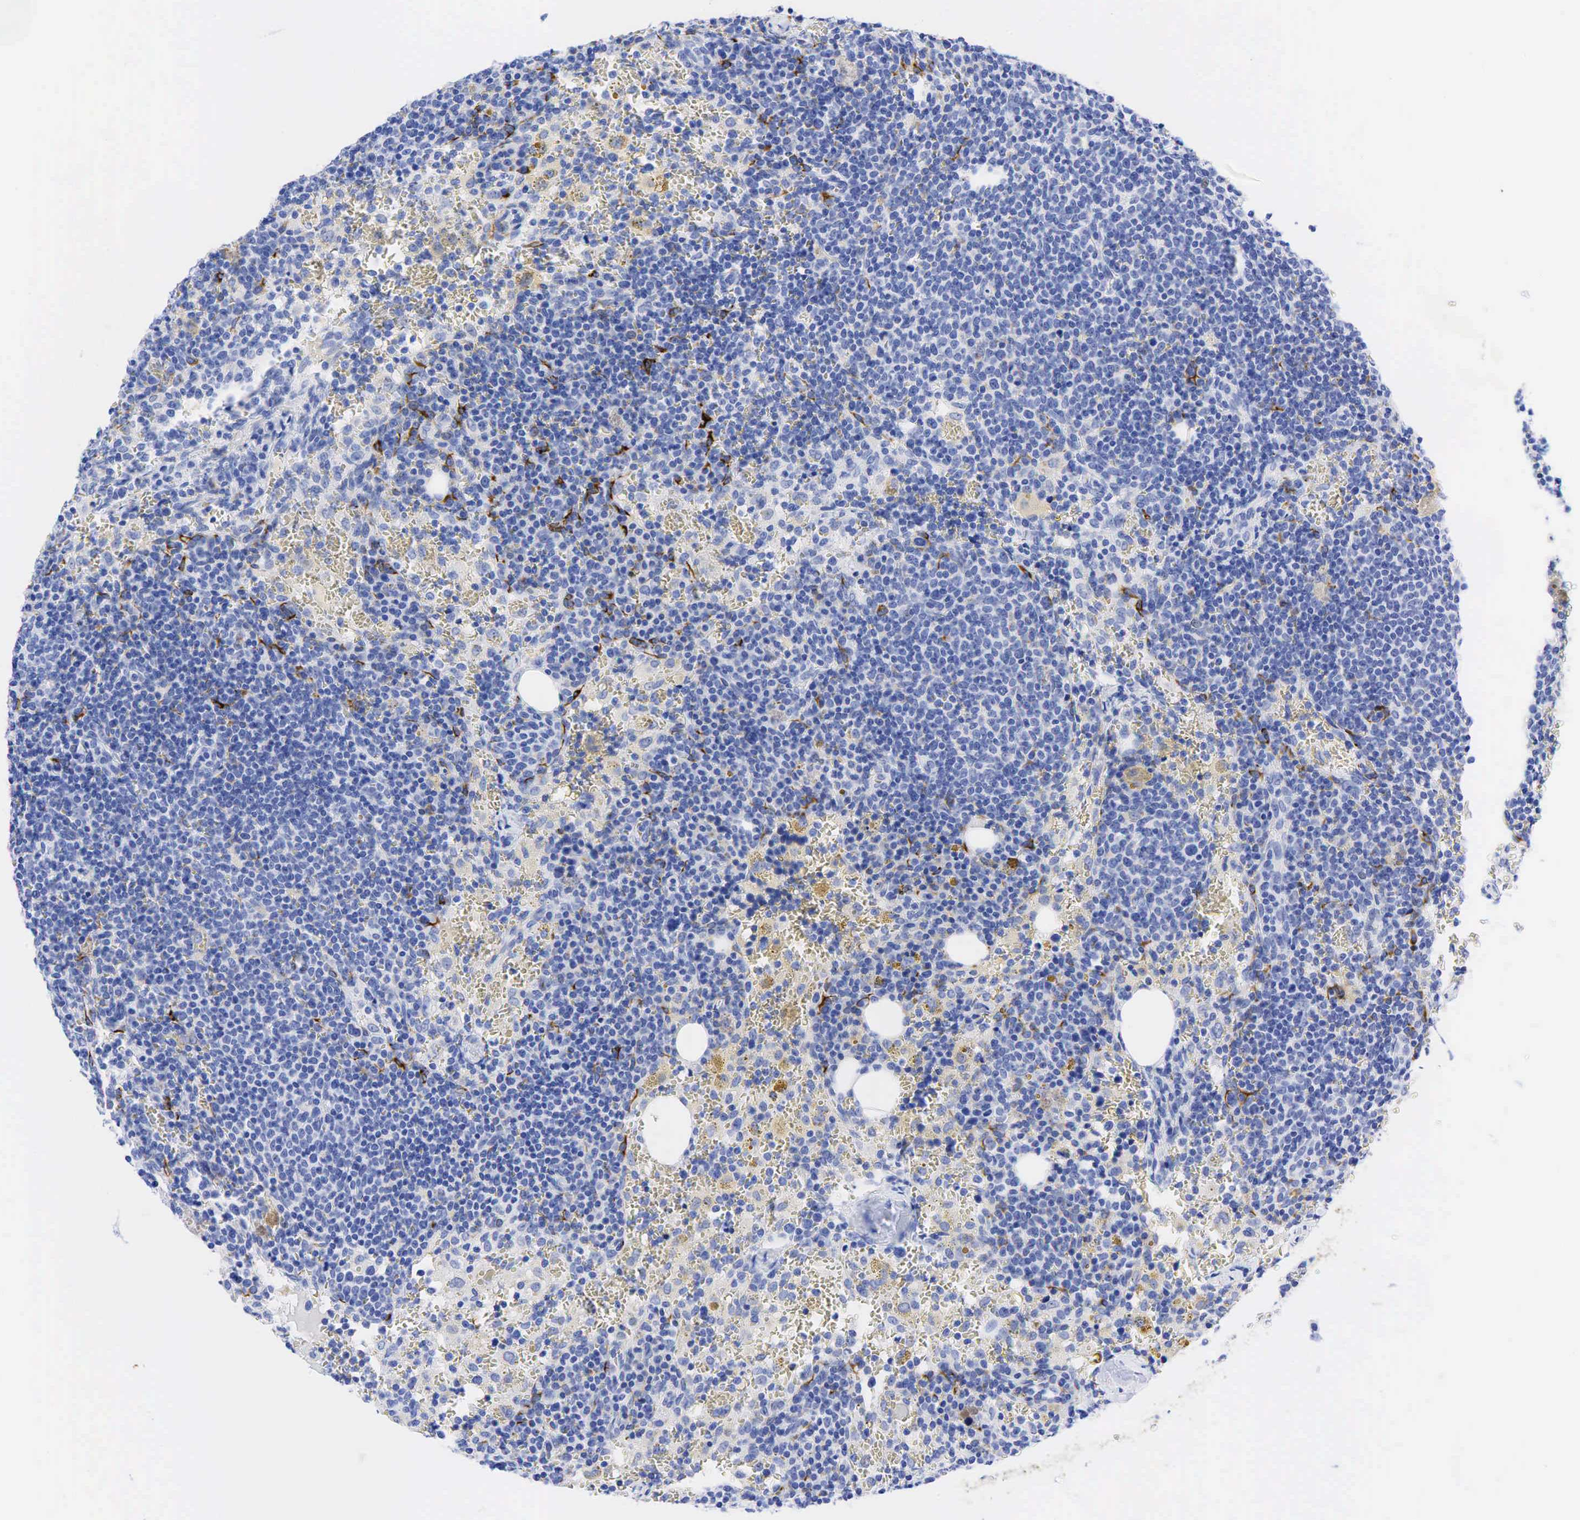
{"staining": {"intensity": "negative", "quantity": "none", "location": "none"}, "tissue": "lymphoma", "cell_type": "Tumor cells", "image_type": "cancer", "snomed": [{"axis": "morphology", "description": "Malignant lymphoma, non-Hodgkin's type, High grade"}, {"axis": "topography", "description": "Lymph node"}], "caption": "High-grade malignant lymphoma, non-Hodgkin's type was stained to show a protein in brown. There is no significant expression in tumor cells.", "gene": "KRT18", "patient": {"sex": "female", "age": 76}}